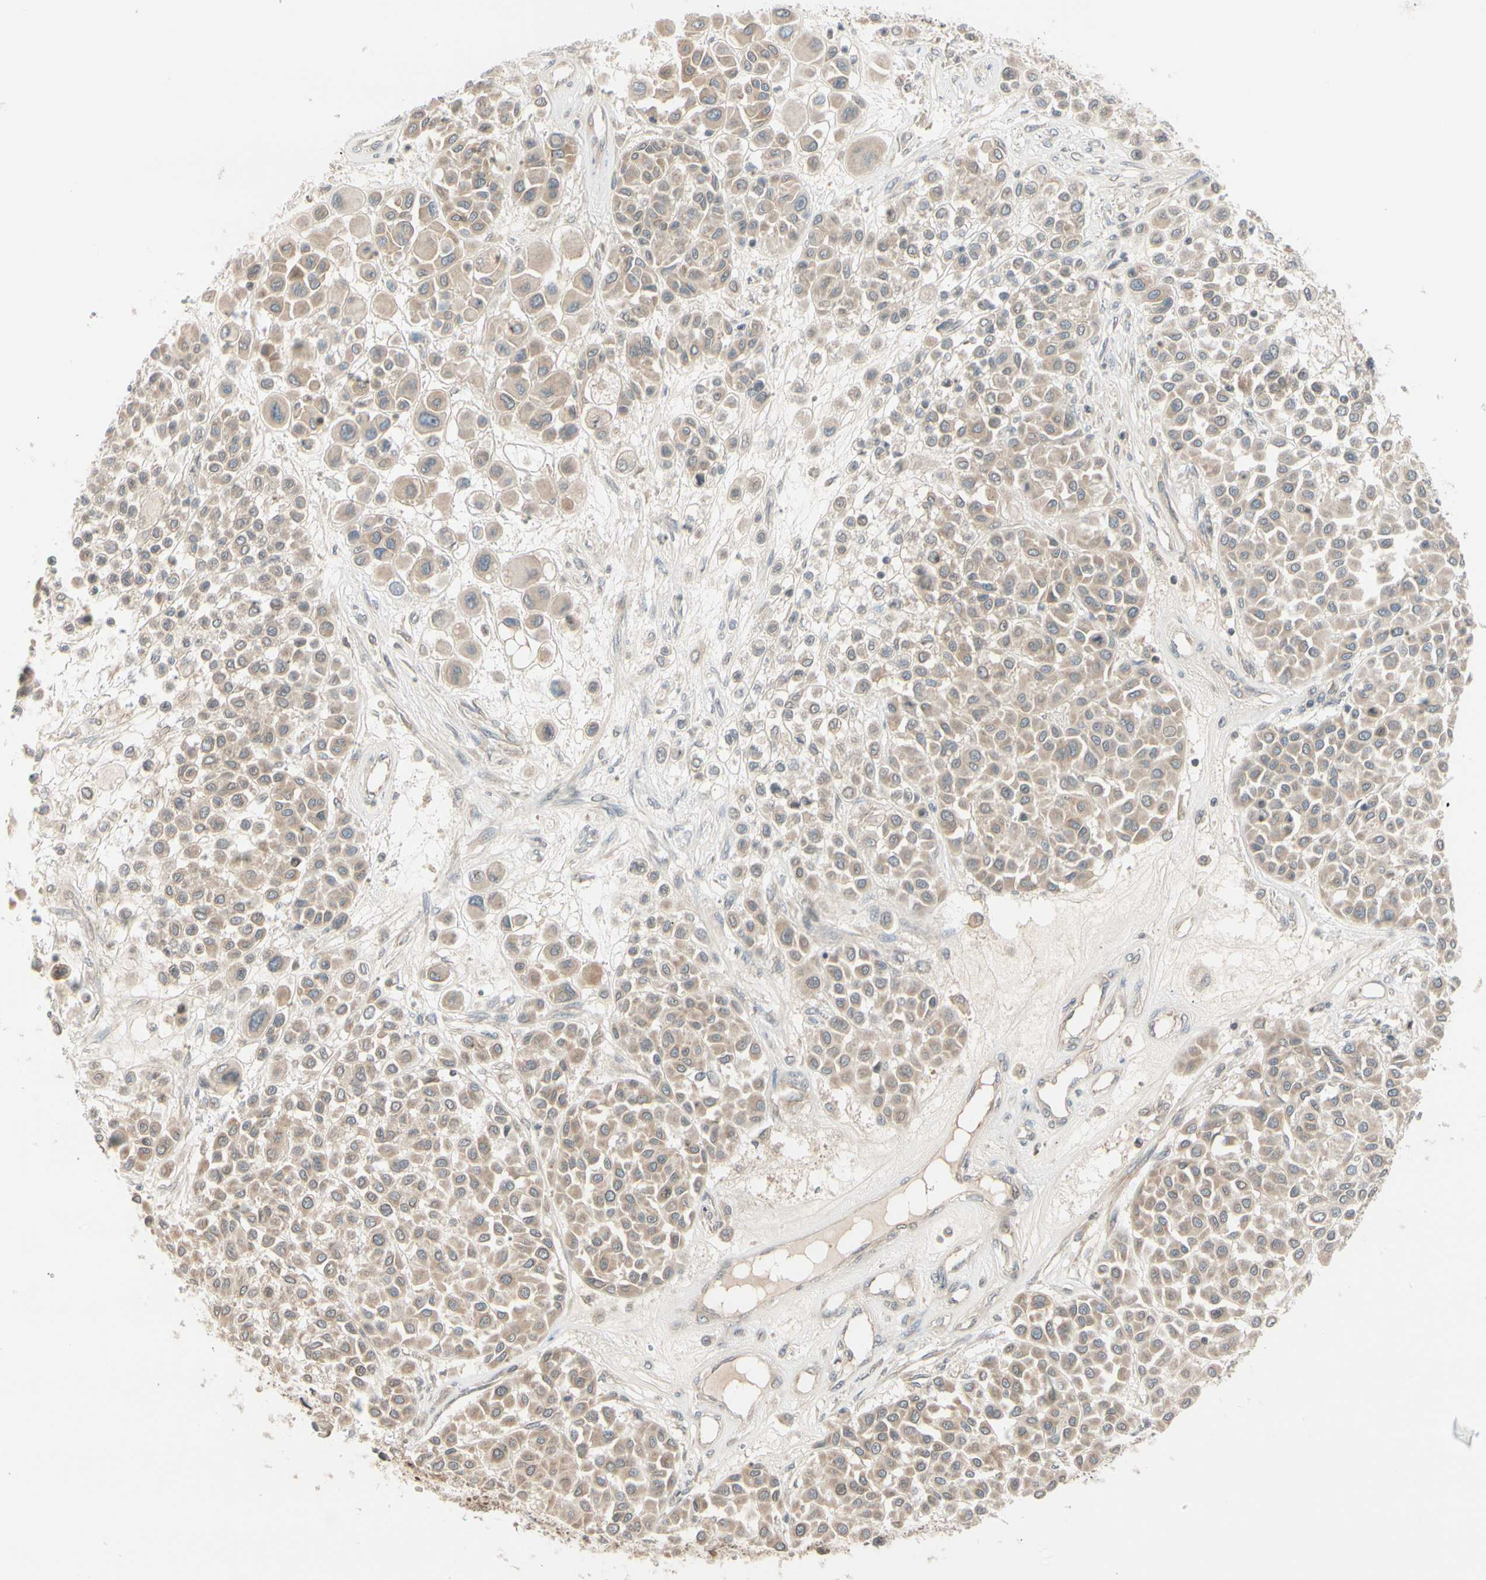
{"staining": {"intensity": "weak", "quantity": ">75%", "location": "cytoplasmic/membranous"}, "tissue": "melanoma", "cell_type": "Tumor cells", "image_type": "cancer", "snomed": [{"axis": "morphology", "description": "Malignant melanoma, Metastatic site"}, {"axis": "topography", "description": "Soft tissue"}], "caption": "Malignant melanoma (metastatic site) stained with DAB (3,3'-diaminobenzidine) IHC reveals low levels of weak cytoplasmic/membranous positivity in about >75% of tumor cells.", "gene": "FGF10", "patient": {"sex": "male", "age": 41}}